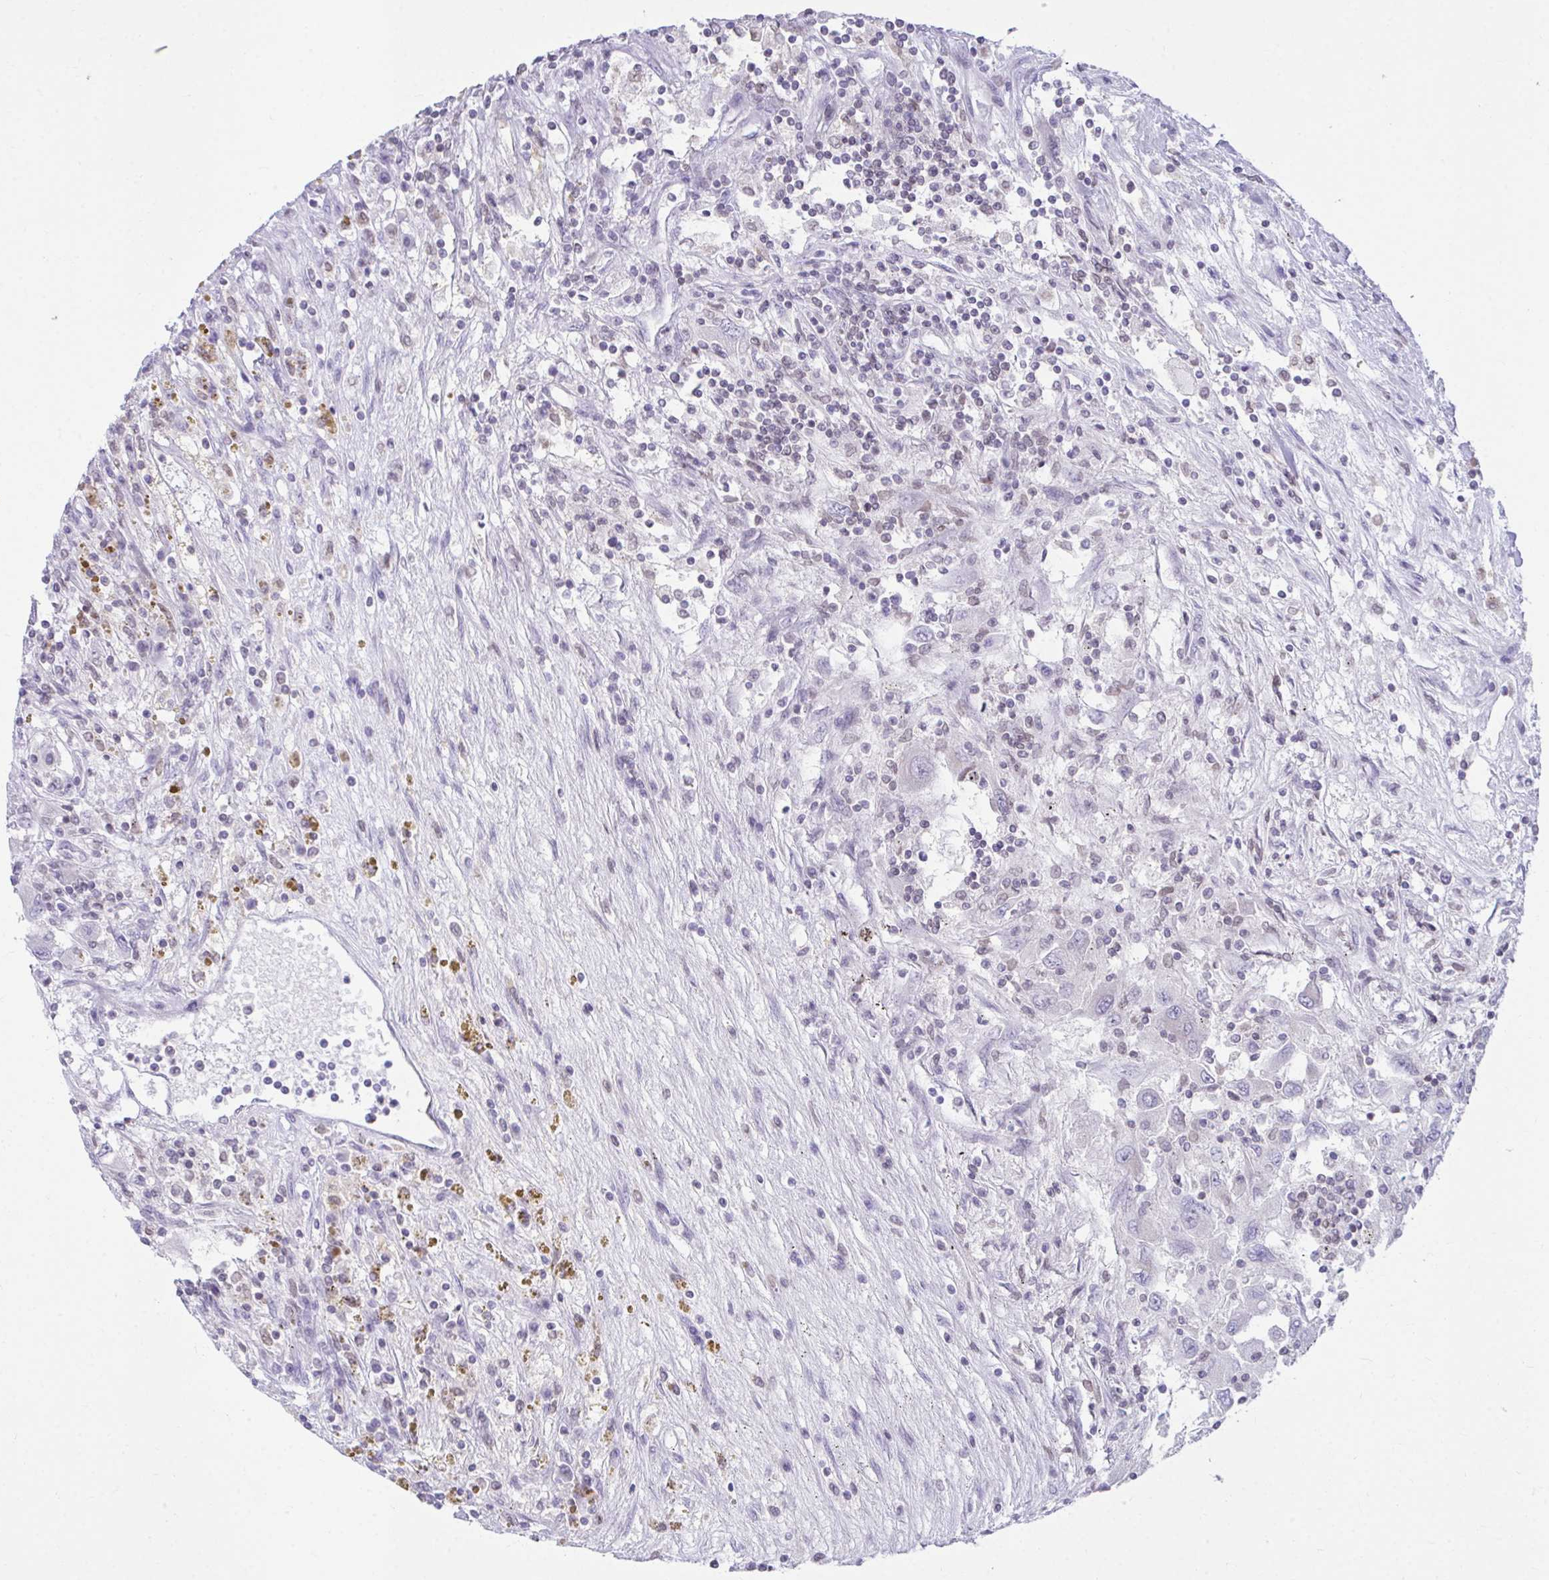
{"staining": {"intensity": "negative", "quantity": "none", "location": "none"}, "tissue": "renal cancer", "cell_type": "Tumor cells", "image_type": "cancer", "snomed": [{"axis": "morphology", "description": "Adenocarcinoma, NOS"}, {"axis": "topography", "description": "Kidney"}], "caption": "Histopathology image shows no protein expression in tumor cells of renal cancer tissue.", "gene": "OR7A5", "patient": {"sex": "female", "age": 67}}